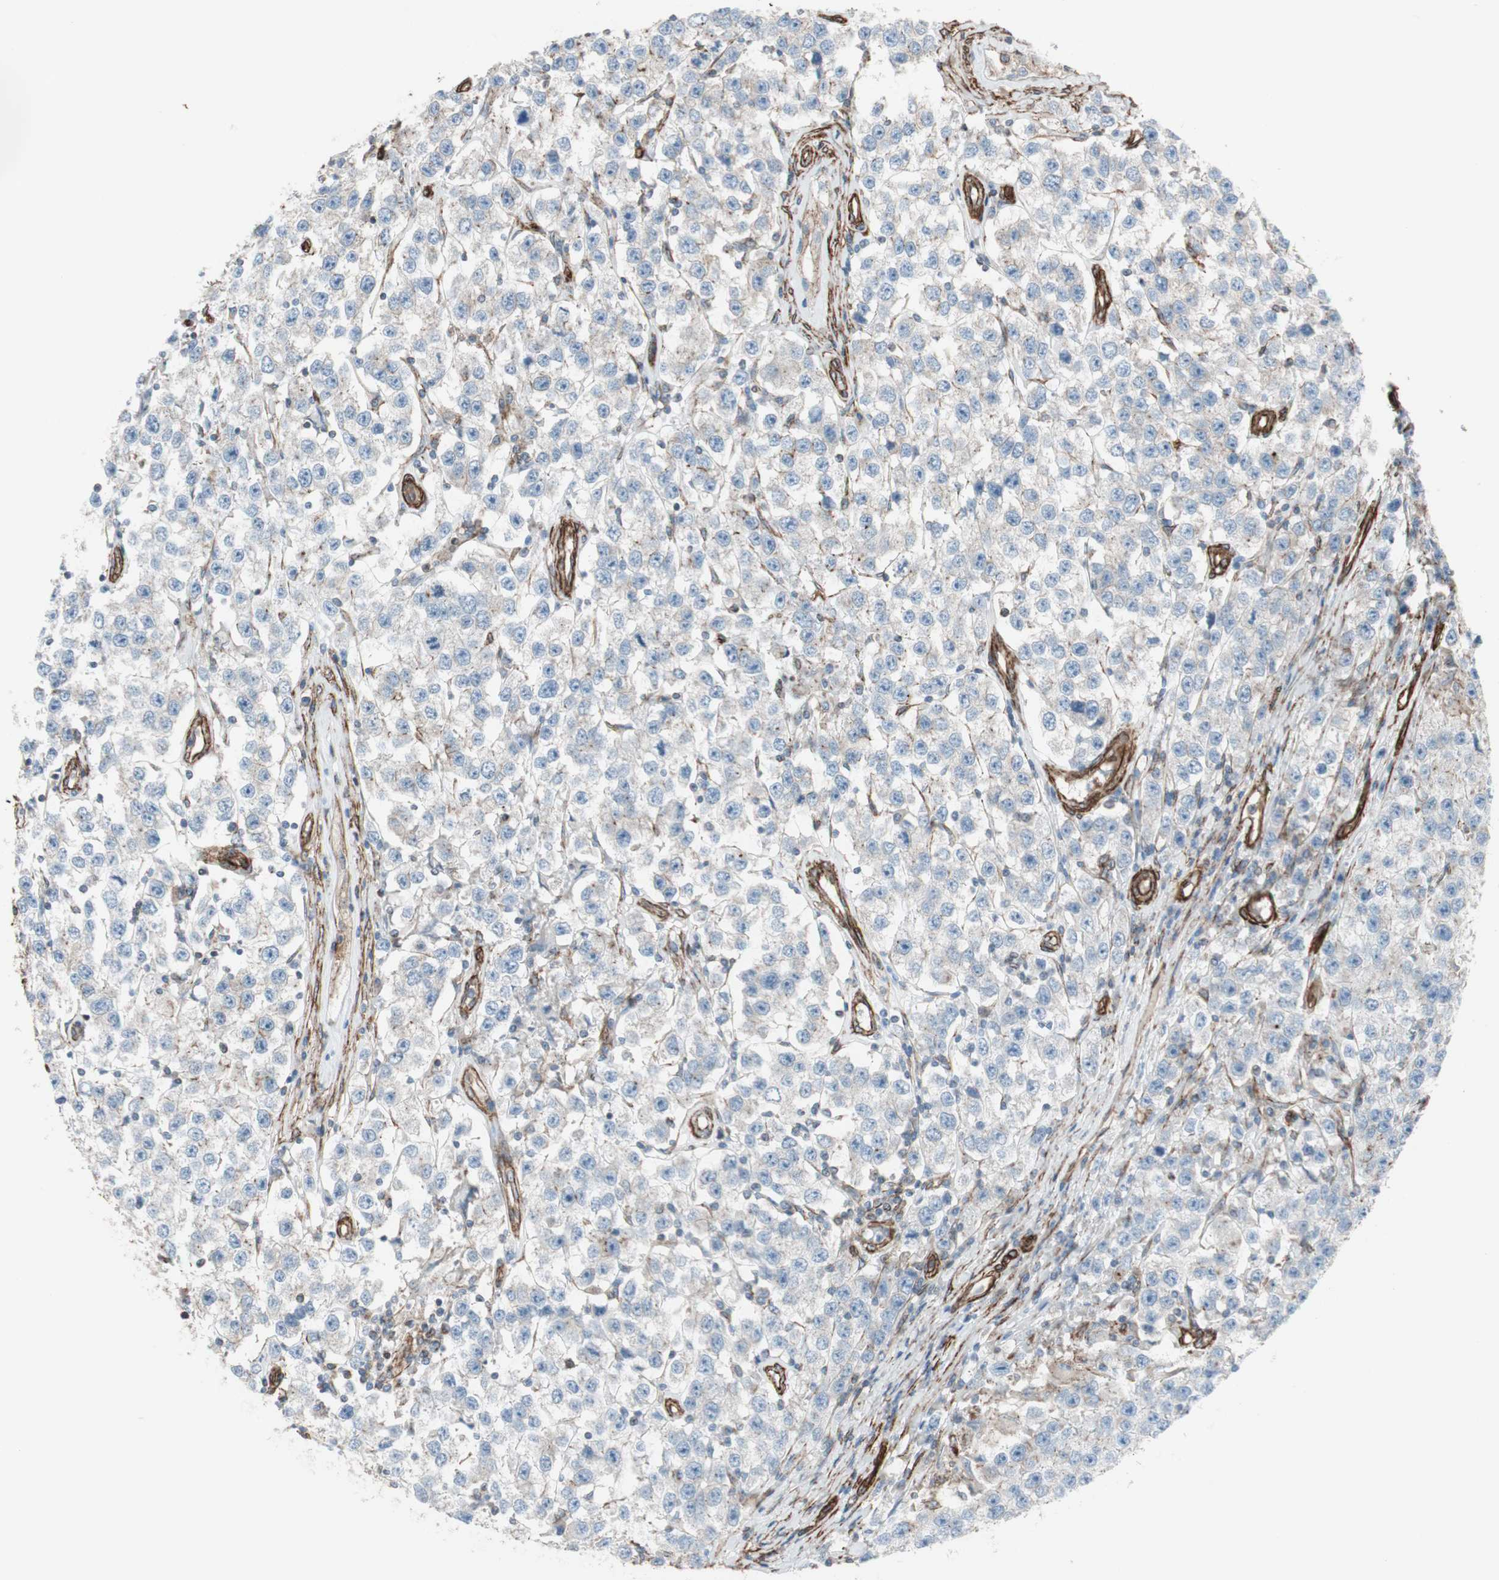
{"staining": {"intensity": "weak", "quantity": "25%-75%", "location": "cytoplasmic/membranous"}, "tissue": "testis cancer", "cell_type": "Tumor cells", "image_type": "cancer", "snomed": [{"axis": "morphology", "description": "Seminoma, NOS"}, {"axis": "topography", "description": "Testis"}], "caption": "Weak cytoplasmic/membranous protein staining is seen in about 25%-75% of tumor cells in testis cancer.", "gene": "TCTA", "patient": {"sex": "male", "age": 52}}